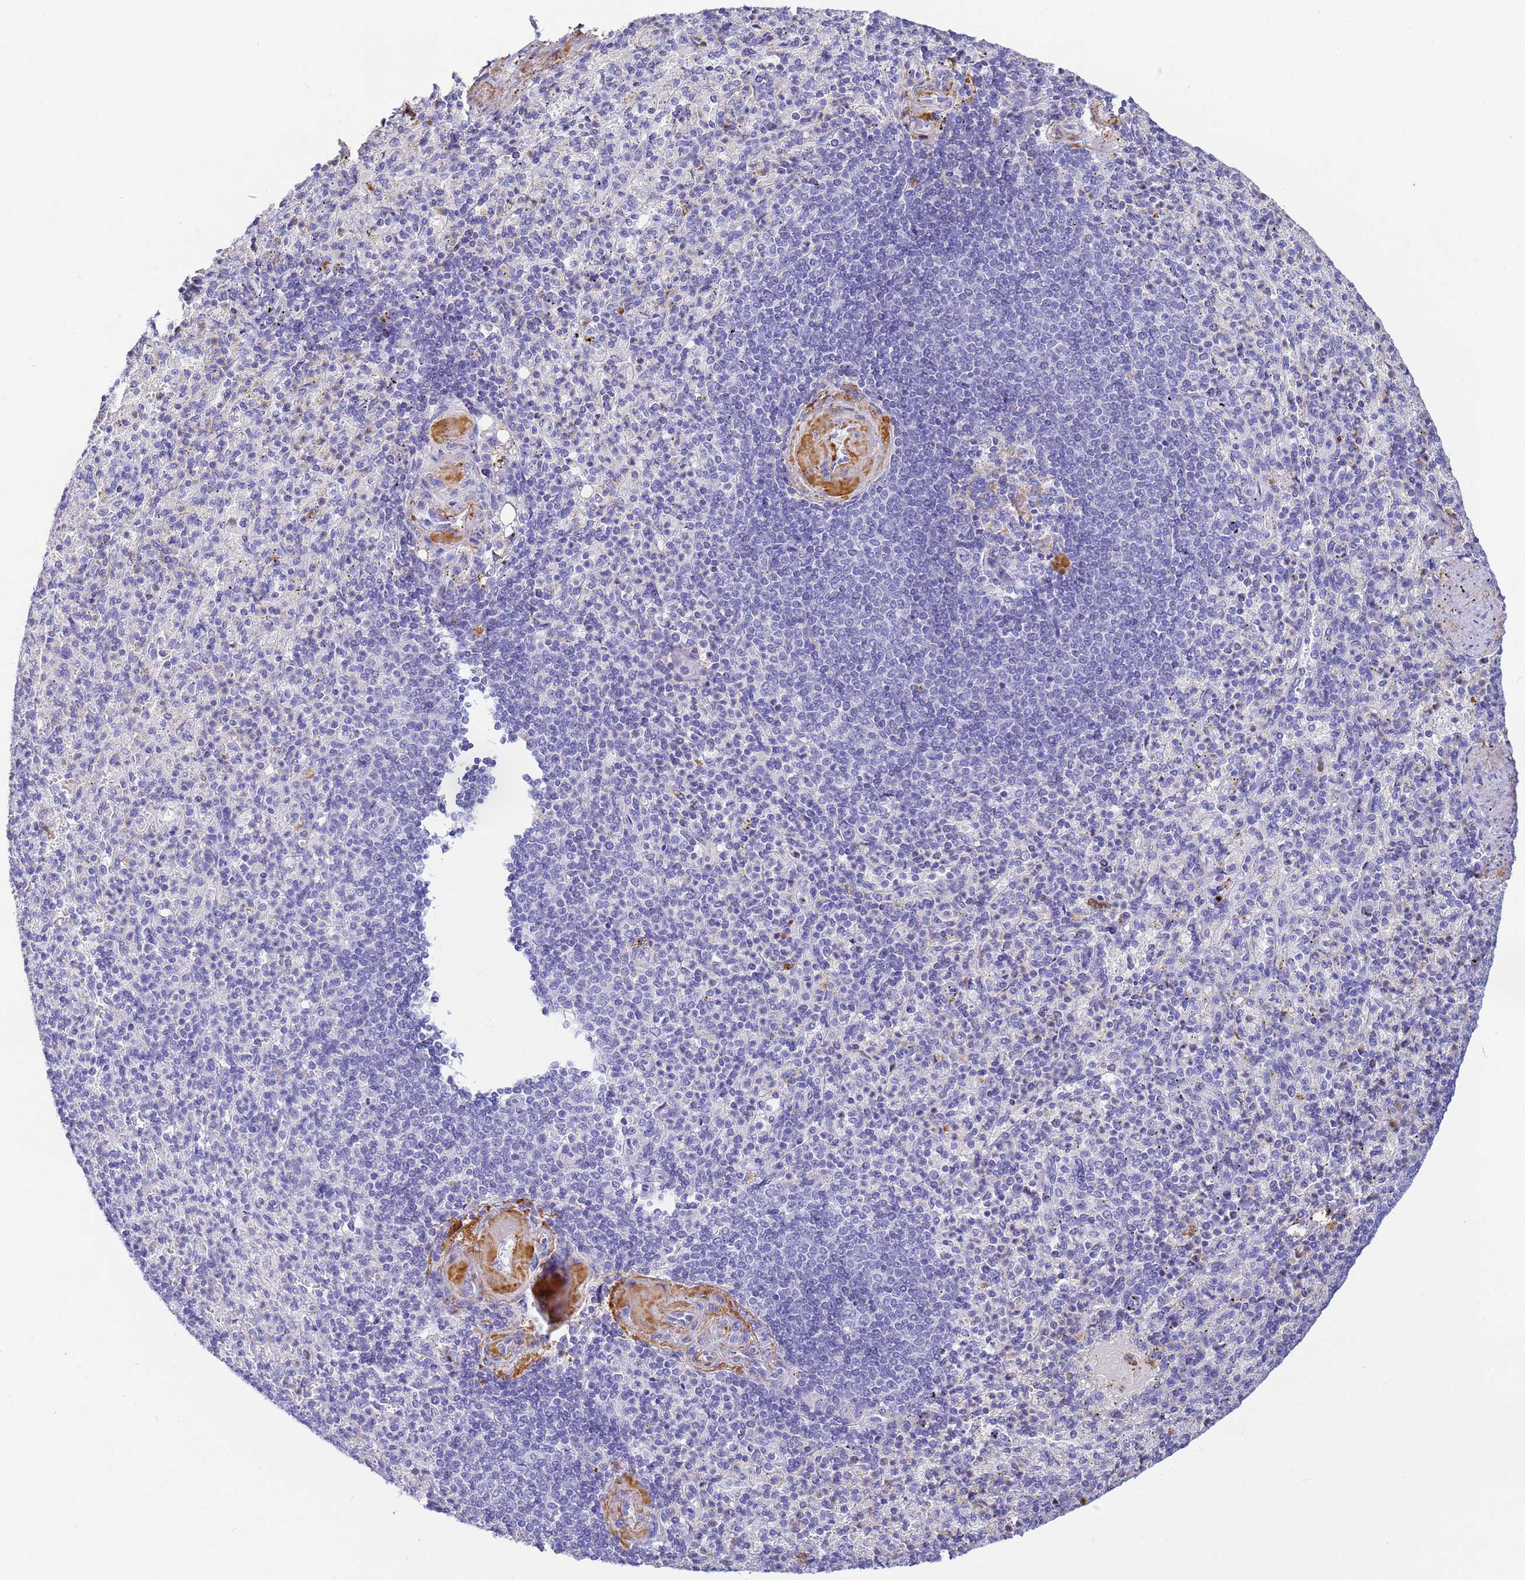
{"staining": {"intensity": "negative", "quantity": "none", "location": "none"}, "tissue": "spleen", "cell_type": "Cells in red pulp", "image_type": "normal", "snomed": [{"axis": "morphology", "description": "Normal tissue, NOS"}, {"axis": "topography", "description": "Spleen"}], "caption": "This is a photomicrograph of IHC staining of normal spleen, which shows no positivity in cells in red pulp.", "gene": "CFHR1", "patient": {"sex": "female", "age": 74}}